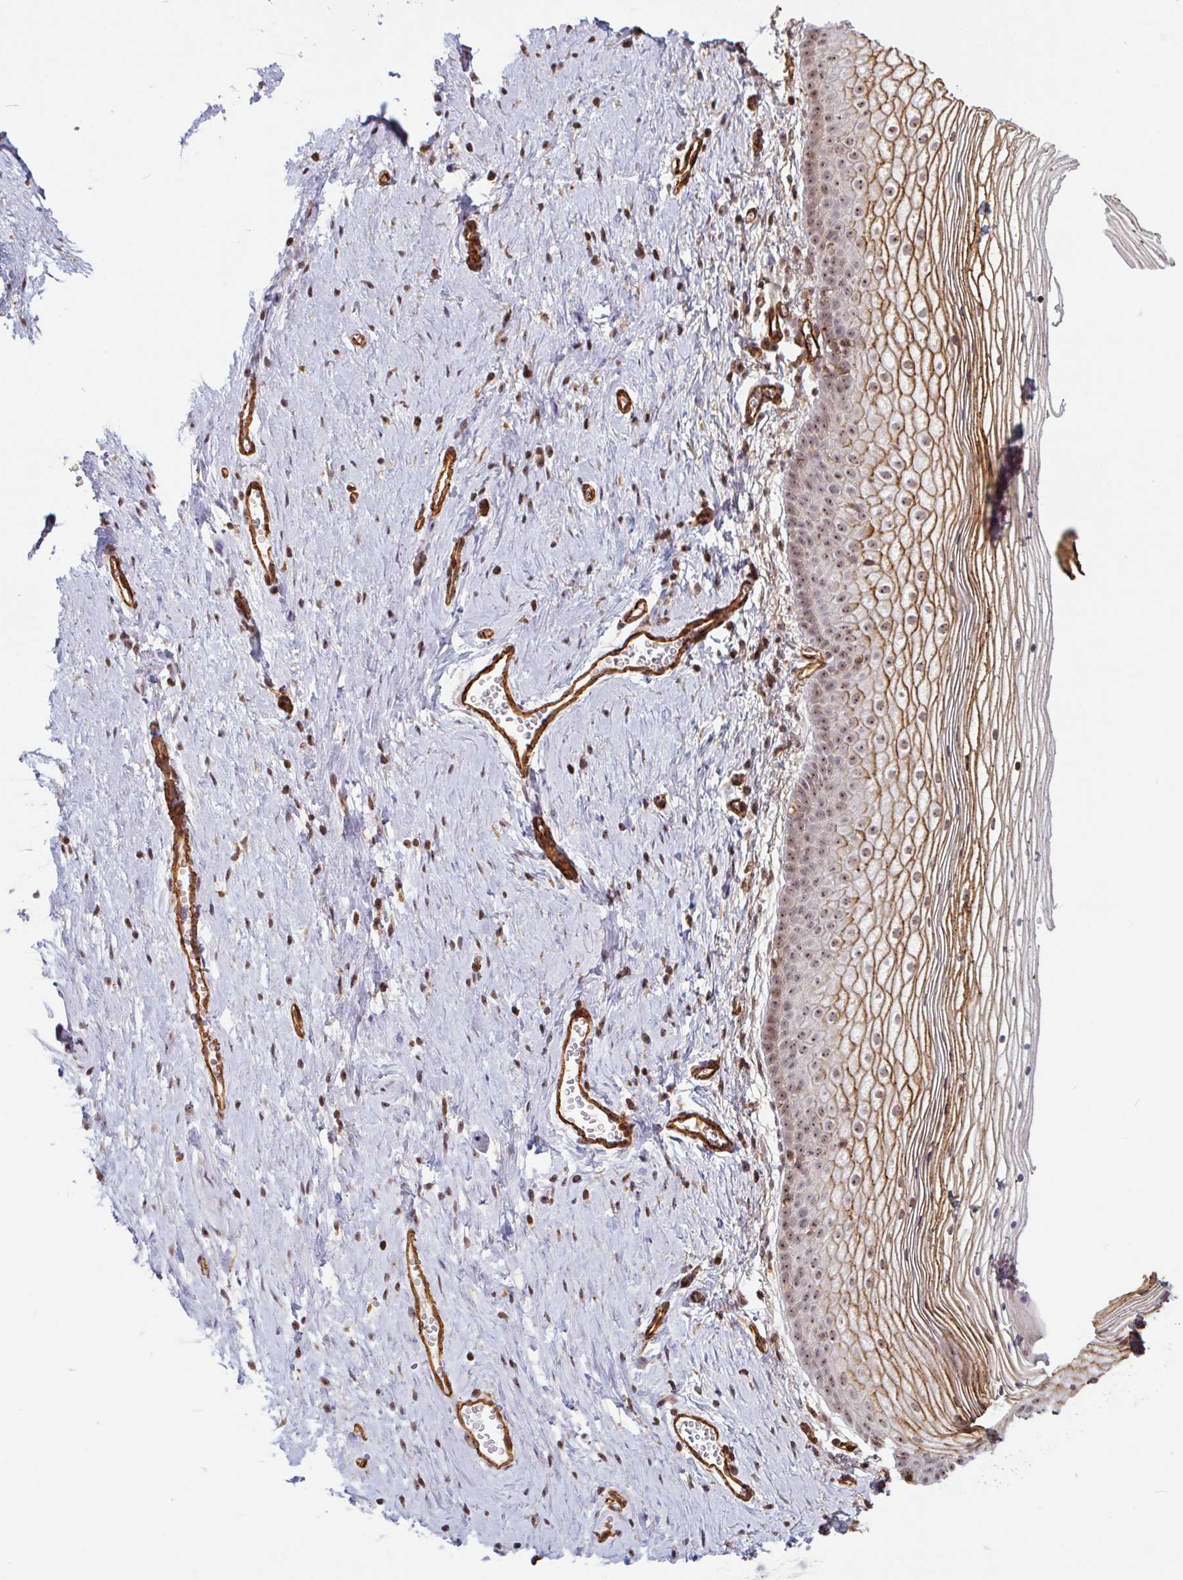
{"staining": {"intensity": "moderate", "quantity": ">75%", "location": "cytoplasmic/membranous,nuclear"}, "tissue": "vagina", "cell_type": "Squamous epithelial cells", "image_type": "normal", "snomed": [{"axis": "morphology", "description": "Normal tissue, NOS"}, {"axis": "topography", "description": "Vagina"}], "caption": "Normal vagina exhibits moderate cytoplasmic/membranous,nuclear staining in about >75% of squamous epithelial cells, visualized by immunohistochemistry. (DAB IHC with brightfield microscopy, high magnification).", "gene": "ZNF689", "patient": {"sex": "female", "age": 56}}